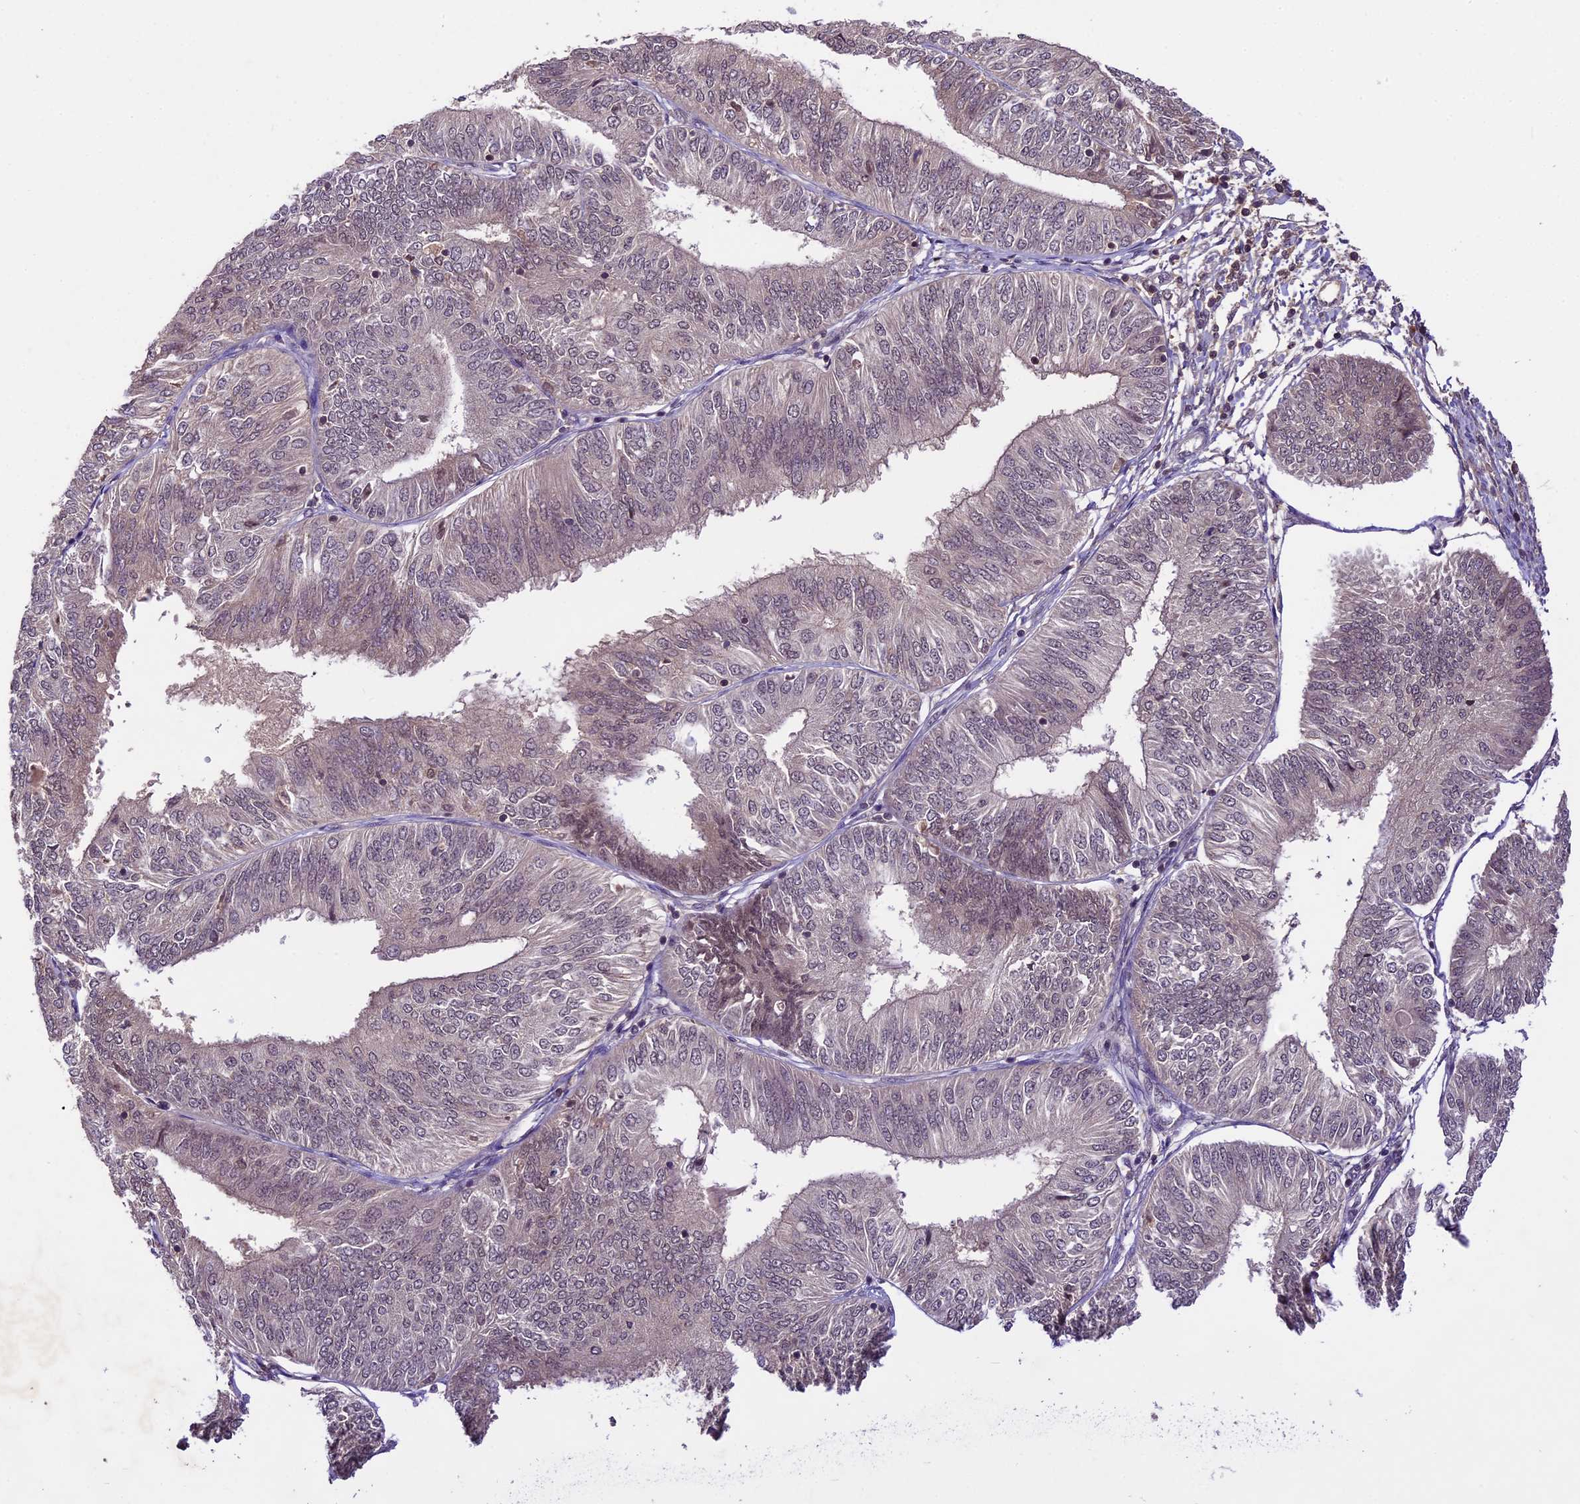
{"staining": {"intensity": "weak", "quantity": "<25%", "location": "nuclear"}, "tissue": "endometrial cancer", "cell_type": "Tumor cells", "image_type": "cancer", "snomed": [{"axis": "morphology", "description": "Adenocarcinoma, NOS"}, {"axis": "topography", "description": "Endometrium"}], "caption": "IHC image of neoplastic tissue: endometrial cancer (adenocarcinoma) stained with DAB (3,3'-diaminobenzidine) displays no significant protein positivity in tumor cells.", "gene": "ATP10A", "patient": {"sex": "female", "age": 58}}